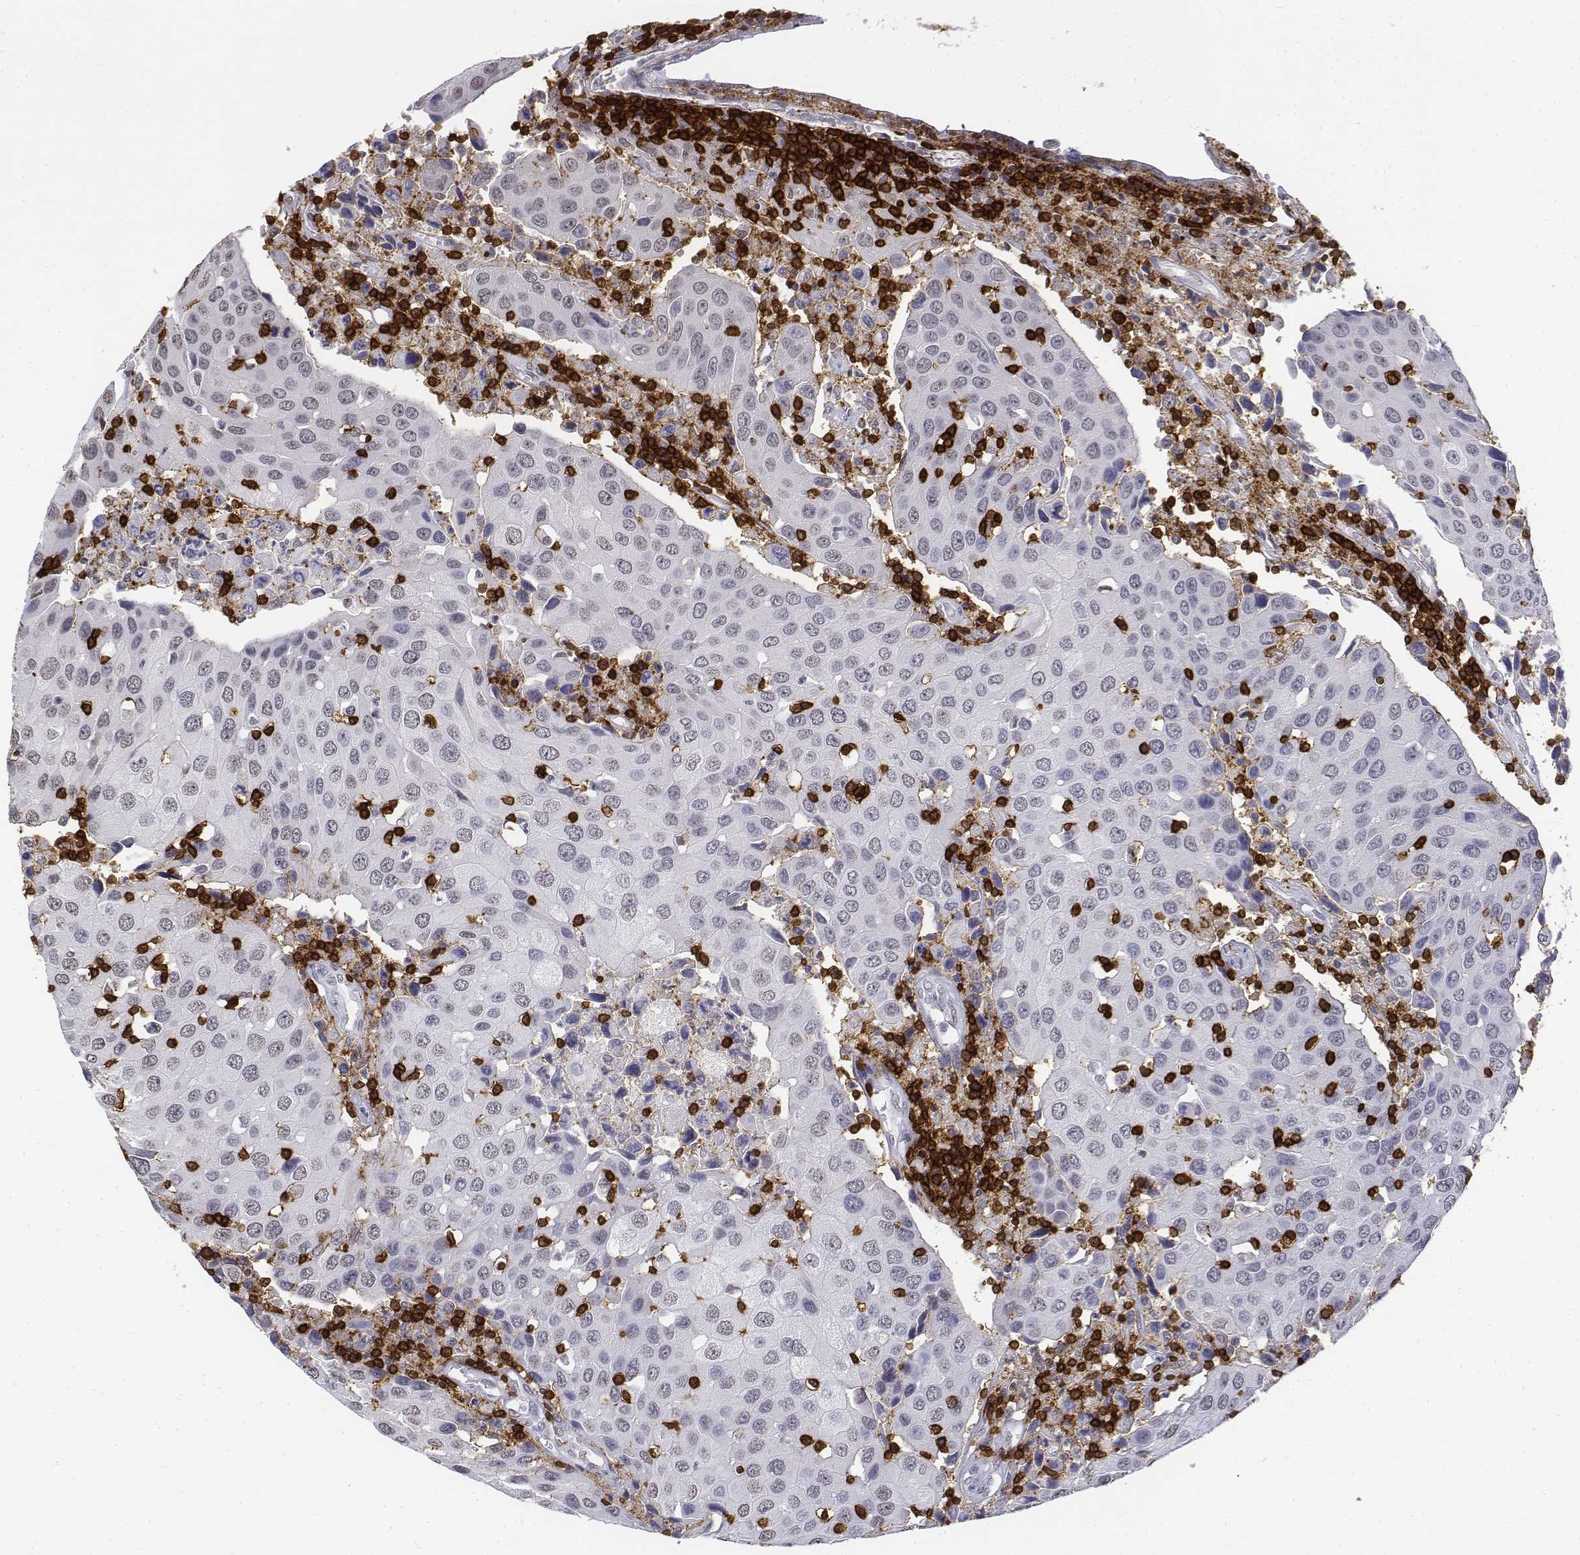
{"staining": {"intensity": "negative", "quantity": "none", "location": "none"}, "tissue": "urothelial cancer", "cell_type": "Tumor cells", "image_type": "cancer", "snomed": [{"axis": "morphology", "description": "Urothelial carcinoma, High grade"}, {"axis": "topography", "description": "Urinary bladder"}], "caption": "Urothelial cancer stained for a protein using immunohistochemistry exhibits no staining tumor cells.", "gene": "CD3E", "patient": {"sex": "female", "age": 85}}